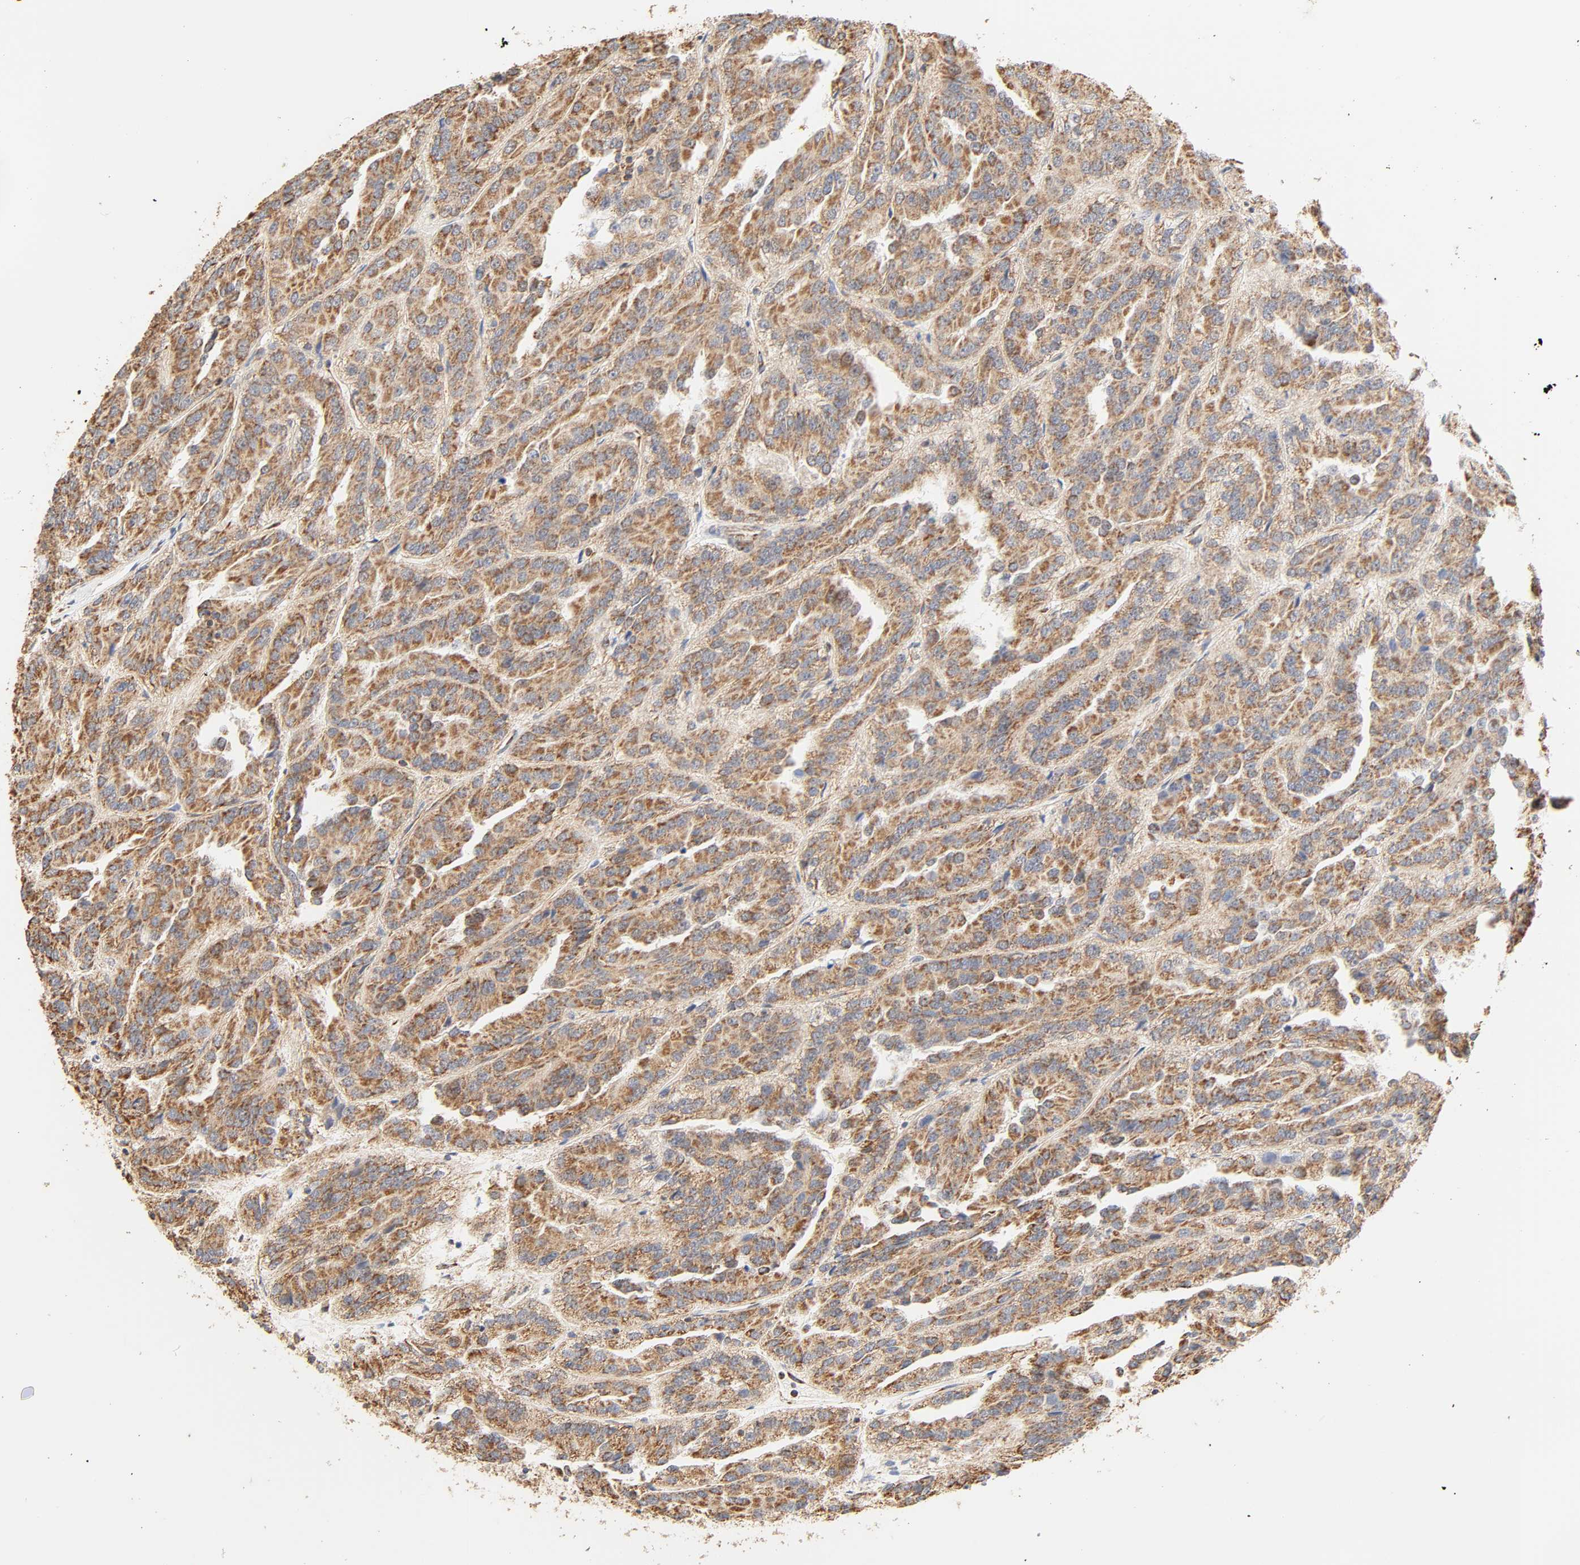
{"staining": {"intensity": "strong", "quantity": ">75%", "location": "cytoplasmic/membranous"}, "tissue": "renal cancer", "cell_type": "Tumor cells", "image_type": "cancer", "snomed": [{"axis": "morphology", "description": "Adenocarcinoma, NOS"}, {"axis": "topography", "description": "Kidney"}], "caption": "Tumor cells show strong cytoplasmic/membranous positivity in approximately >75% of cells in adenocarcinoma (renal). The staining is performed using DAB brown chromogen to label protein expression. The nuclei are counter-stained blue using hematoxylin.", "gene": "ZMAT5", "patient": {"sex": "male", "age": 46}}